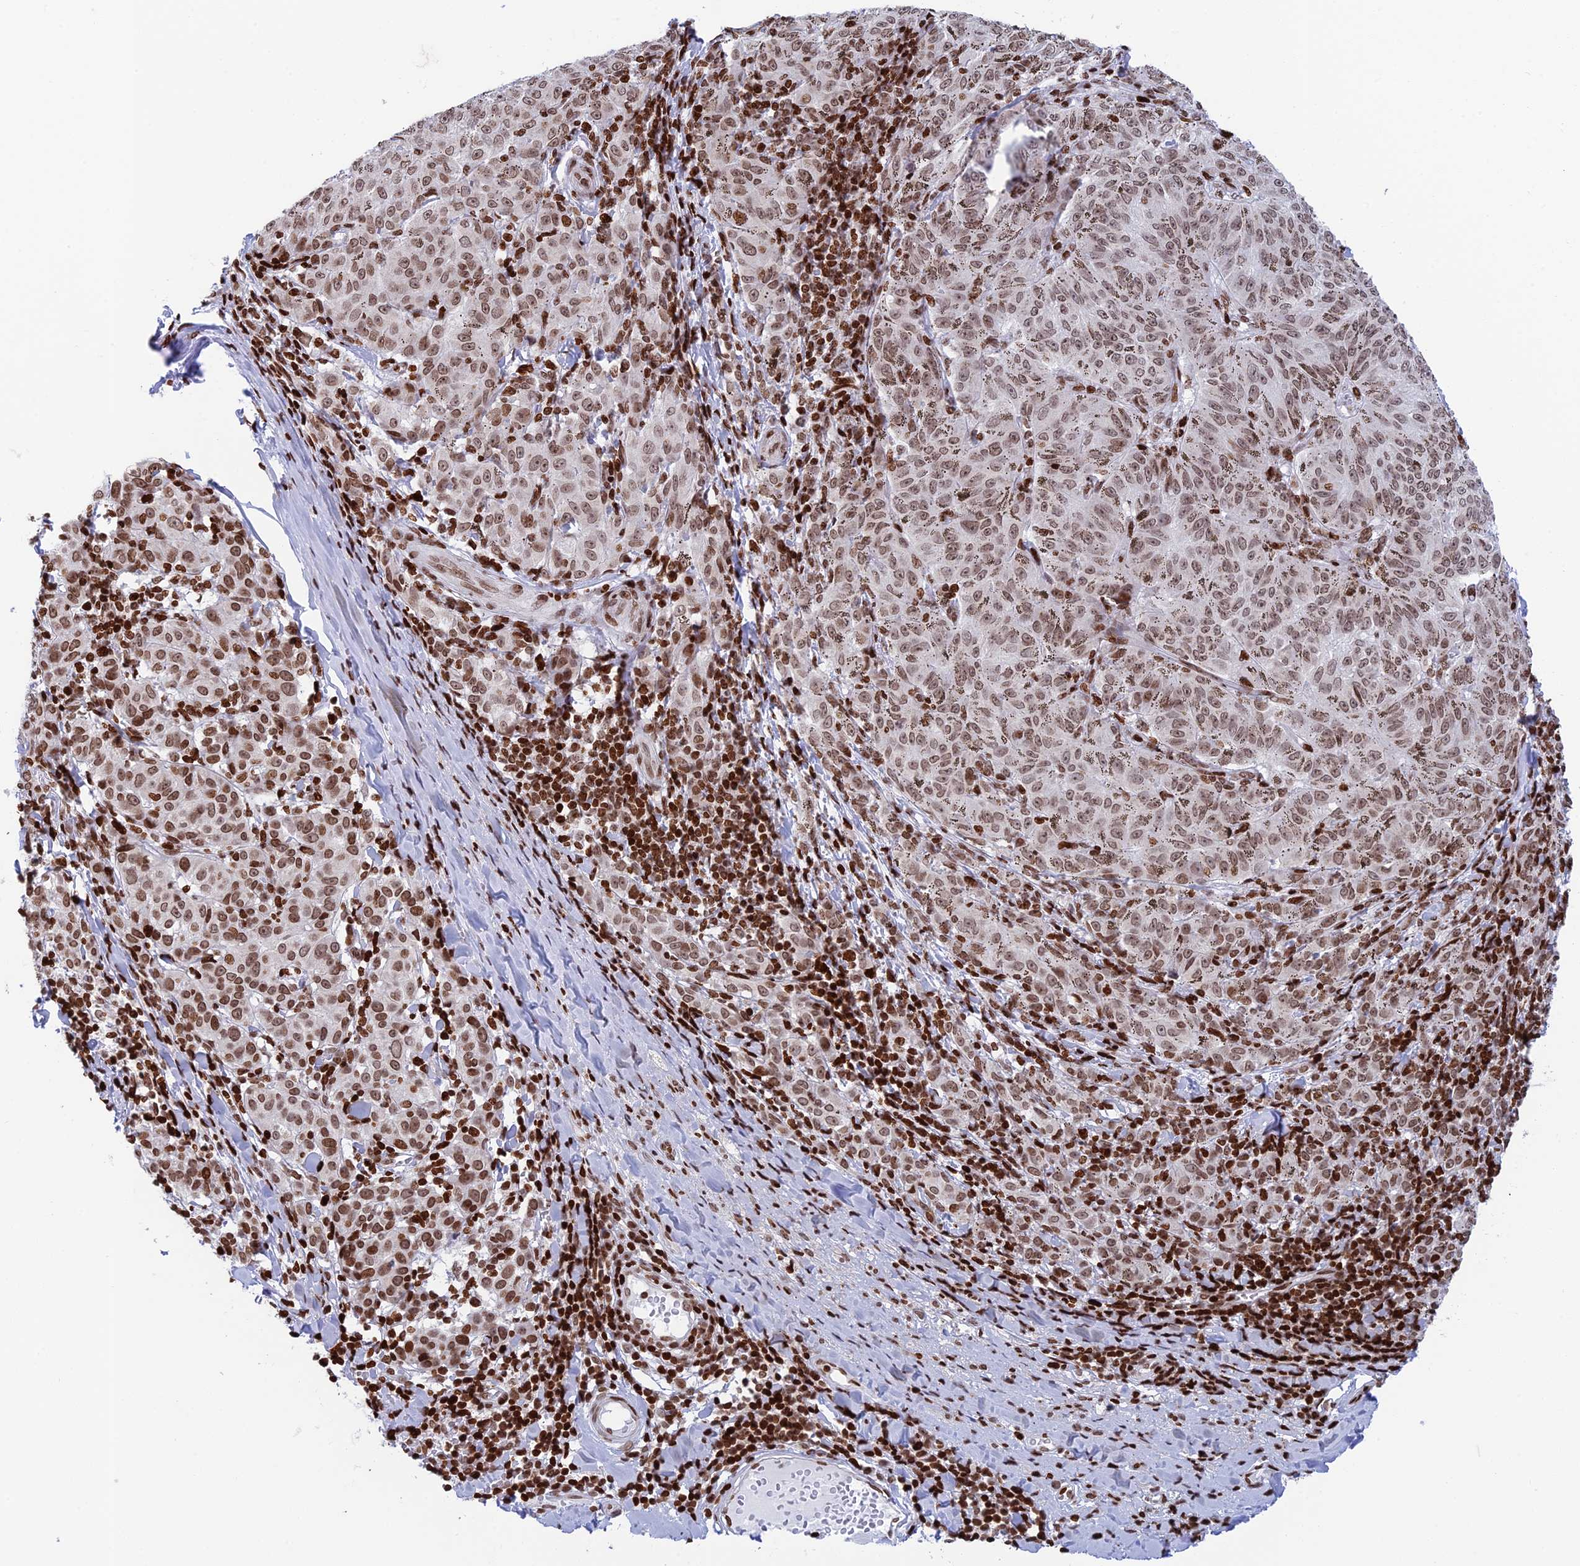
{"staining": {"intensity": "moderate", "quantity": ">75%", "location": "nuclear"}, "tissue": "melanoma", "cell_type": "Tumor cells", "image_type": "cancer", "snomed": [{"axis": "morphology", "description": "Malignant melanoma, NOS"}, {"axis": "topography", "description": "Skin"}], "caption": "A high-resolution photomicrograph shows immunohistochemistry staining of malignant melanoma, which reveals moderate nuclear staining in approximately >75% of tumor cells. The staining was performed using DAB (3,3'-diaminobenzidine) to visualize the protein expression in brown, while the nuclei were stained in blue with hematoxylin (Magnification: 20x).", "gene": "RPAP1", "patient": {"sex": "female", "age": 72}}